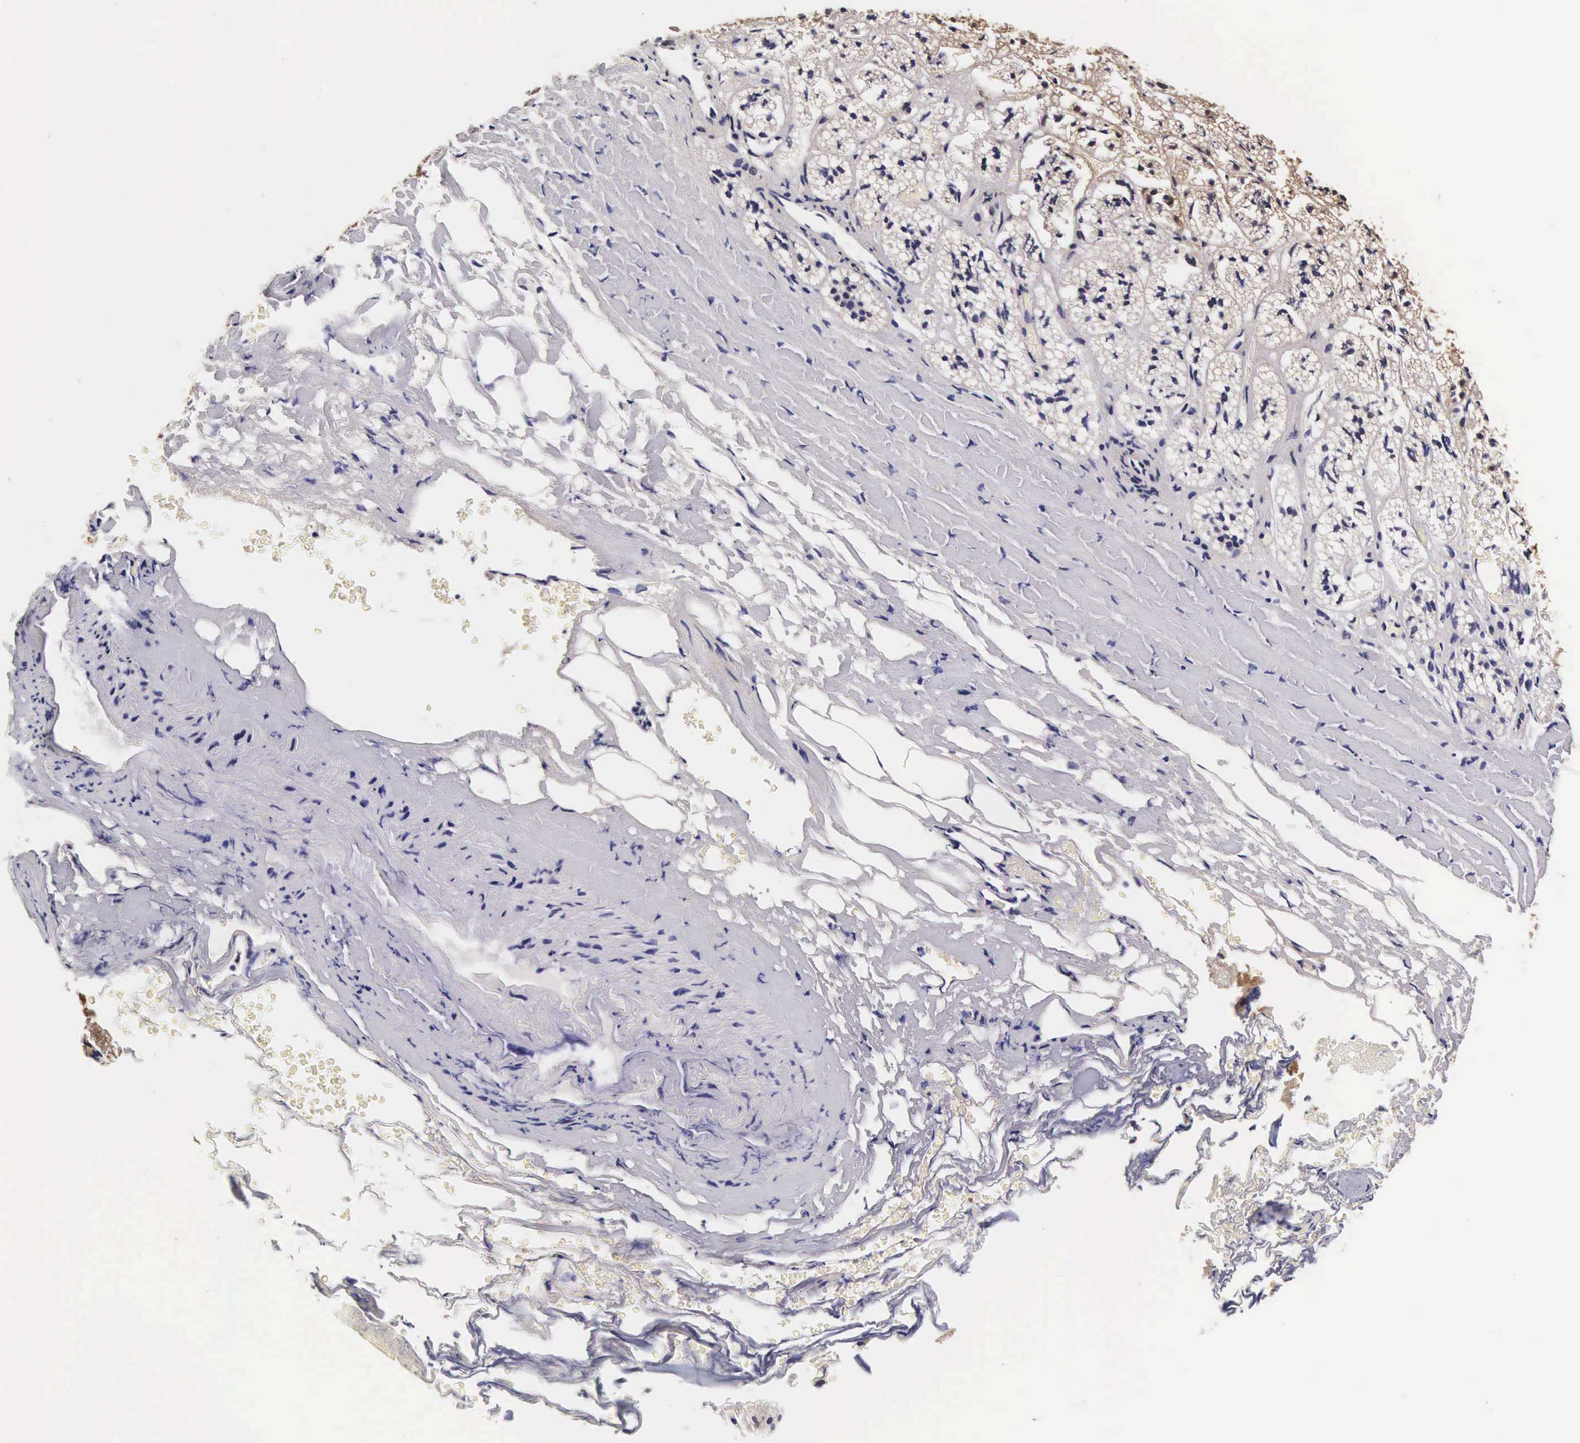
{"staining": {"intensity": "moderate", "quantity": "25%-75%", "location": "cytoplasmic/membranous,nuclear"}, "tissue": "adrenal gland", "cell_type": "Glandular cells", "image_type": "normal", "snomed": [{"axis": "morphology", "description": "Normal tissue, NOS"}, {"axis": "topography", "description": "Adrenal gland"}], "caption": "This histopathology image shows IHC staining of unremarkable human adrenal gland, with medium moderate cytoplasmic/membranous,nuclear expression in about 25%-75% of glandular cells.", "gene": "TECPR2", "patient": {"sex": "male", "age": 53}}